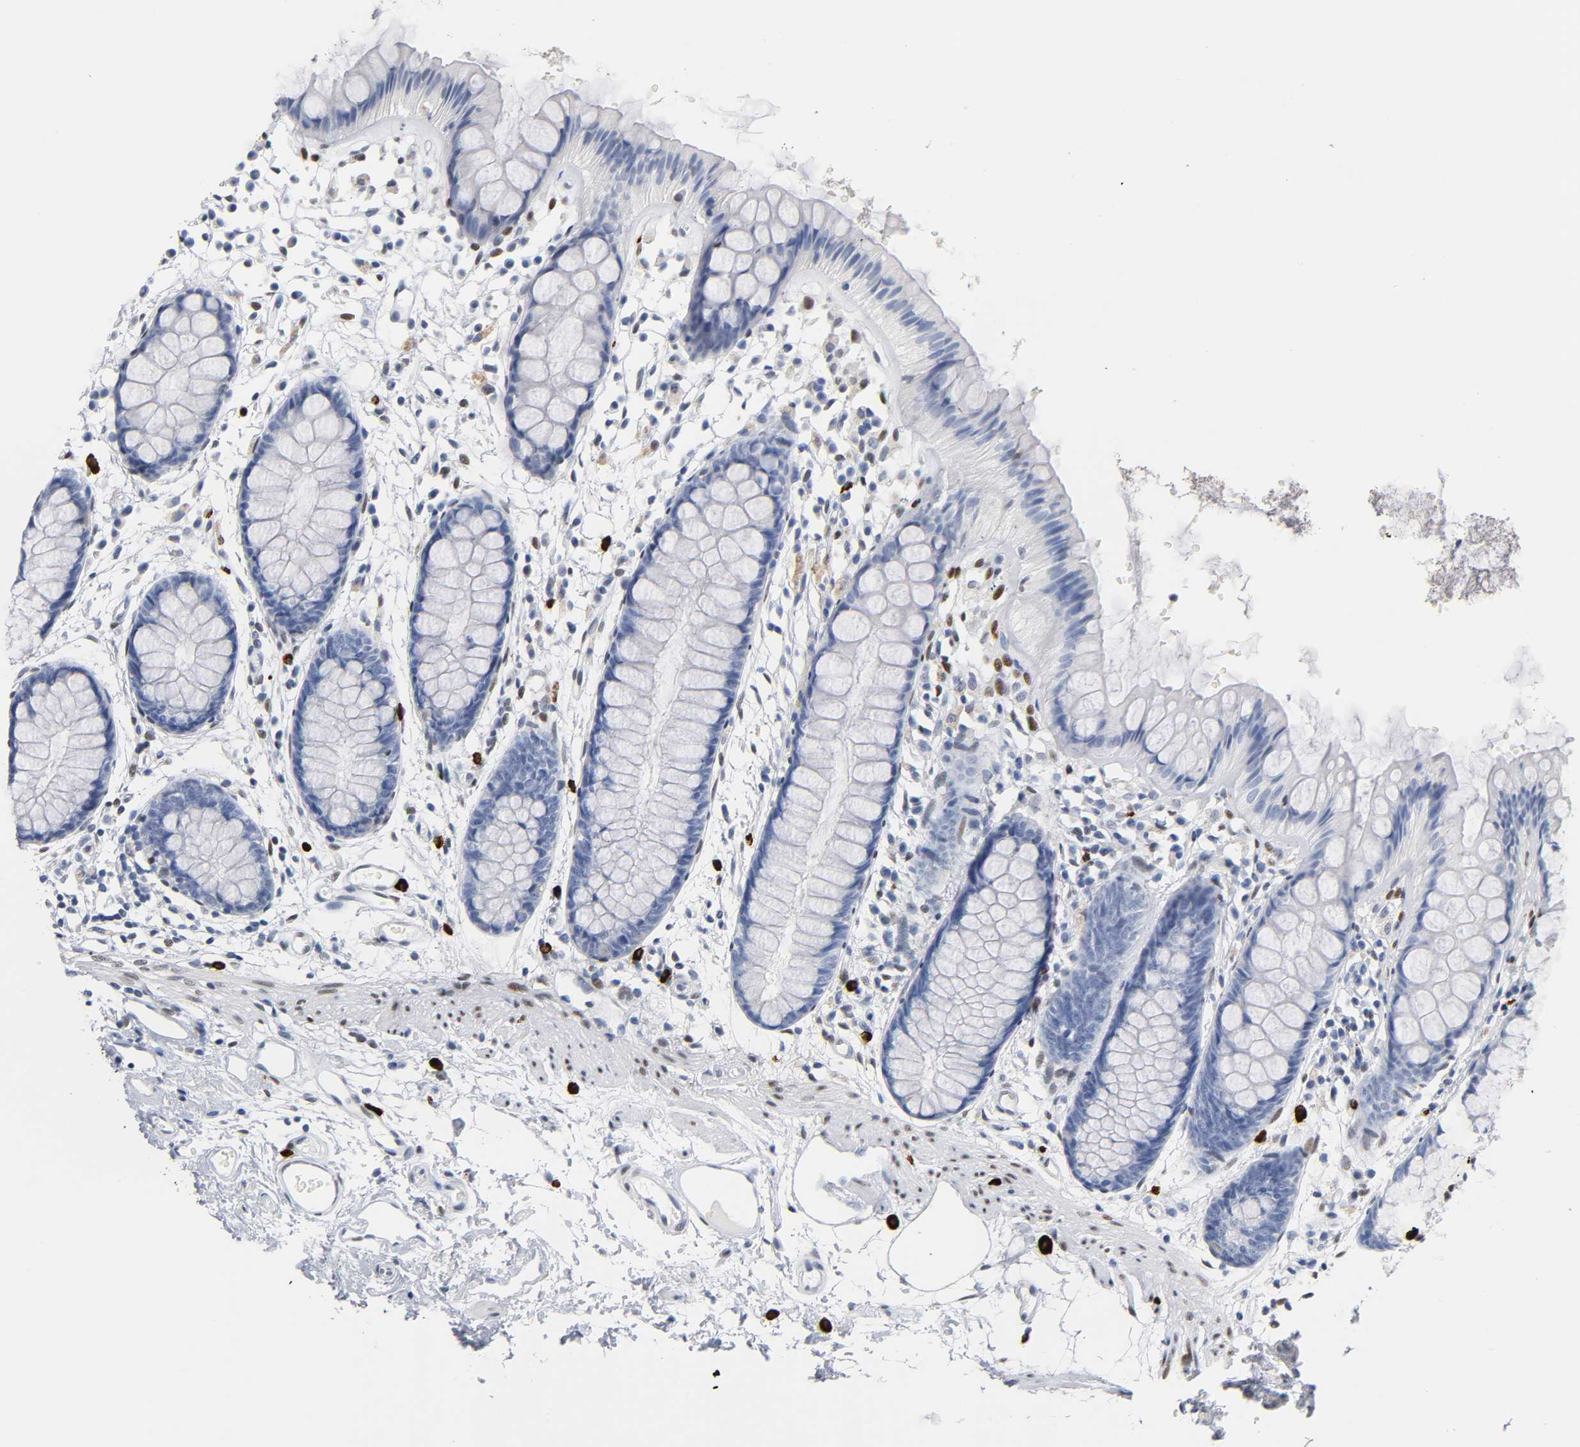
{"staining": {"intensity": "negative", "quantity": "none", "location": "none"}, "tissue": "rectum", "cell_type": "Glandular cells", "image_type": "normal", "snomed": [{"axis": "morphology", "description": "Normal tissue, NOS"}, {"axis": "topography", "description": "Rectum"}], "caption": "High magnification brightfield microscopy of unremarkable rectum stained with DAB (3,3'-diaminobenzidine) (brown) and counterstained with hematoxylin (blue): glandular cells show no significant expression.", "gene": "NAB2", "patient": {"sex": "female", "age": 66}}